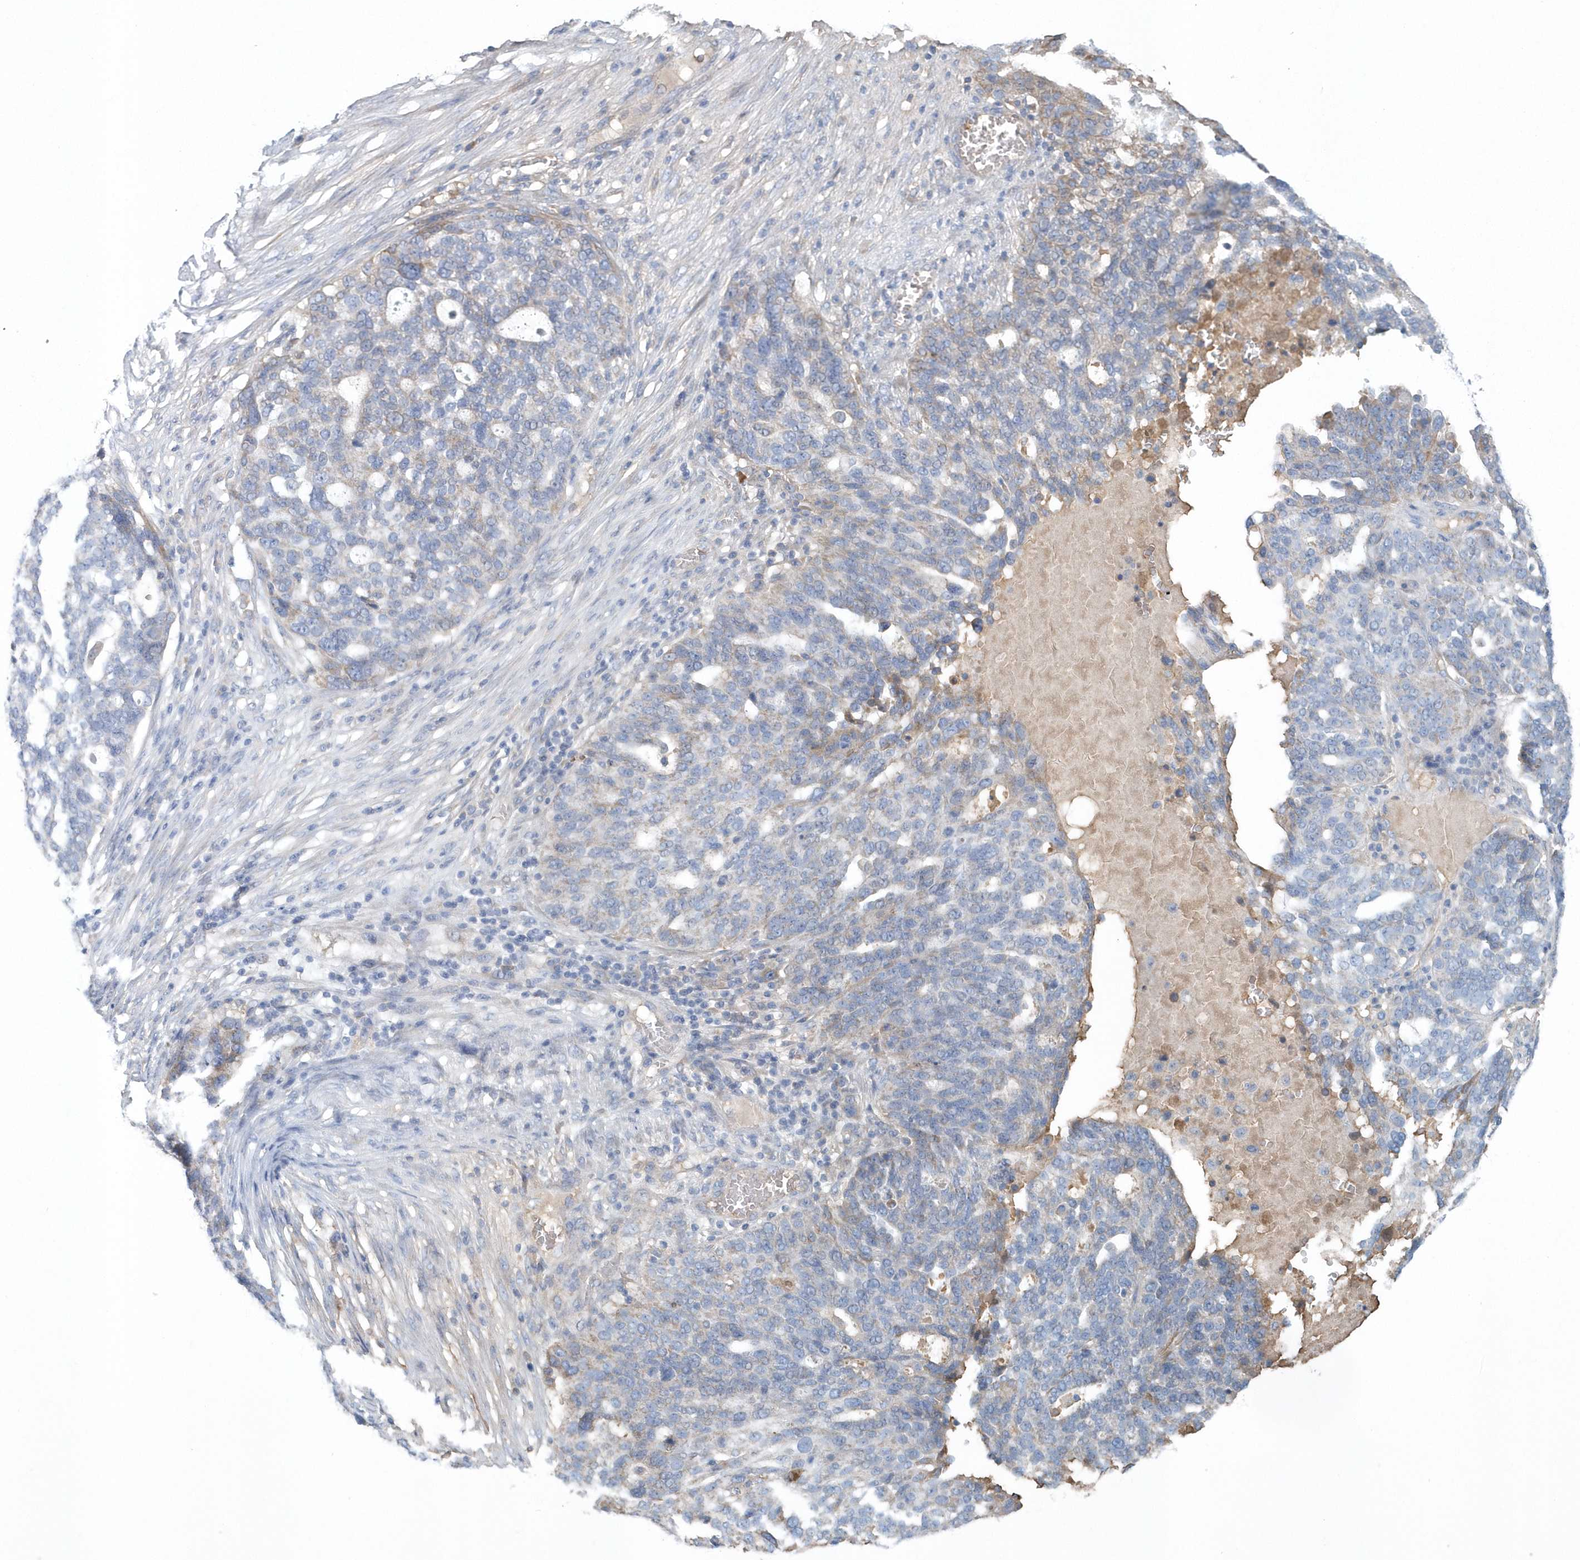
{"staining": {"intensity": "negative", "quantity": "none", "location": "none"}, "tissue": "ovarian cancer", "cell_type": "Tumor cells", "image_type": "cancer", "snomed": [{"axis": "morphology", "description": "Cystadenocarcinoma, serous, NOS"}, {"axis": "topography", "description": "Ovary"}], "caption": "Tumor cells show no significant positivity in ovarian cancer.", "gene": "SPATA18", "patient": {"sex": "female", "age": 59}}